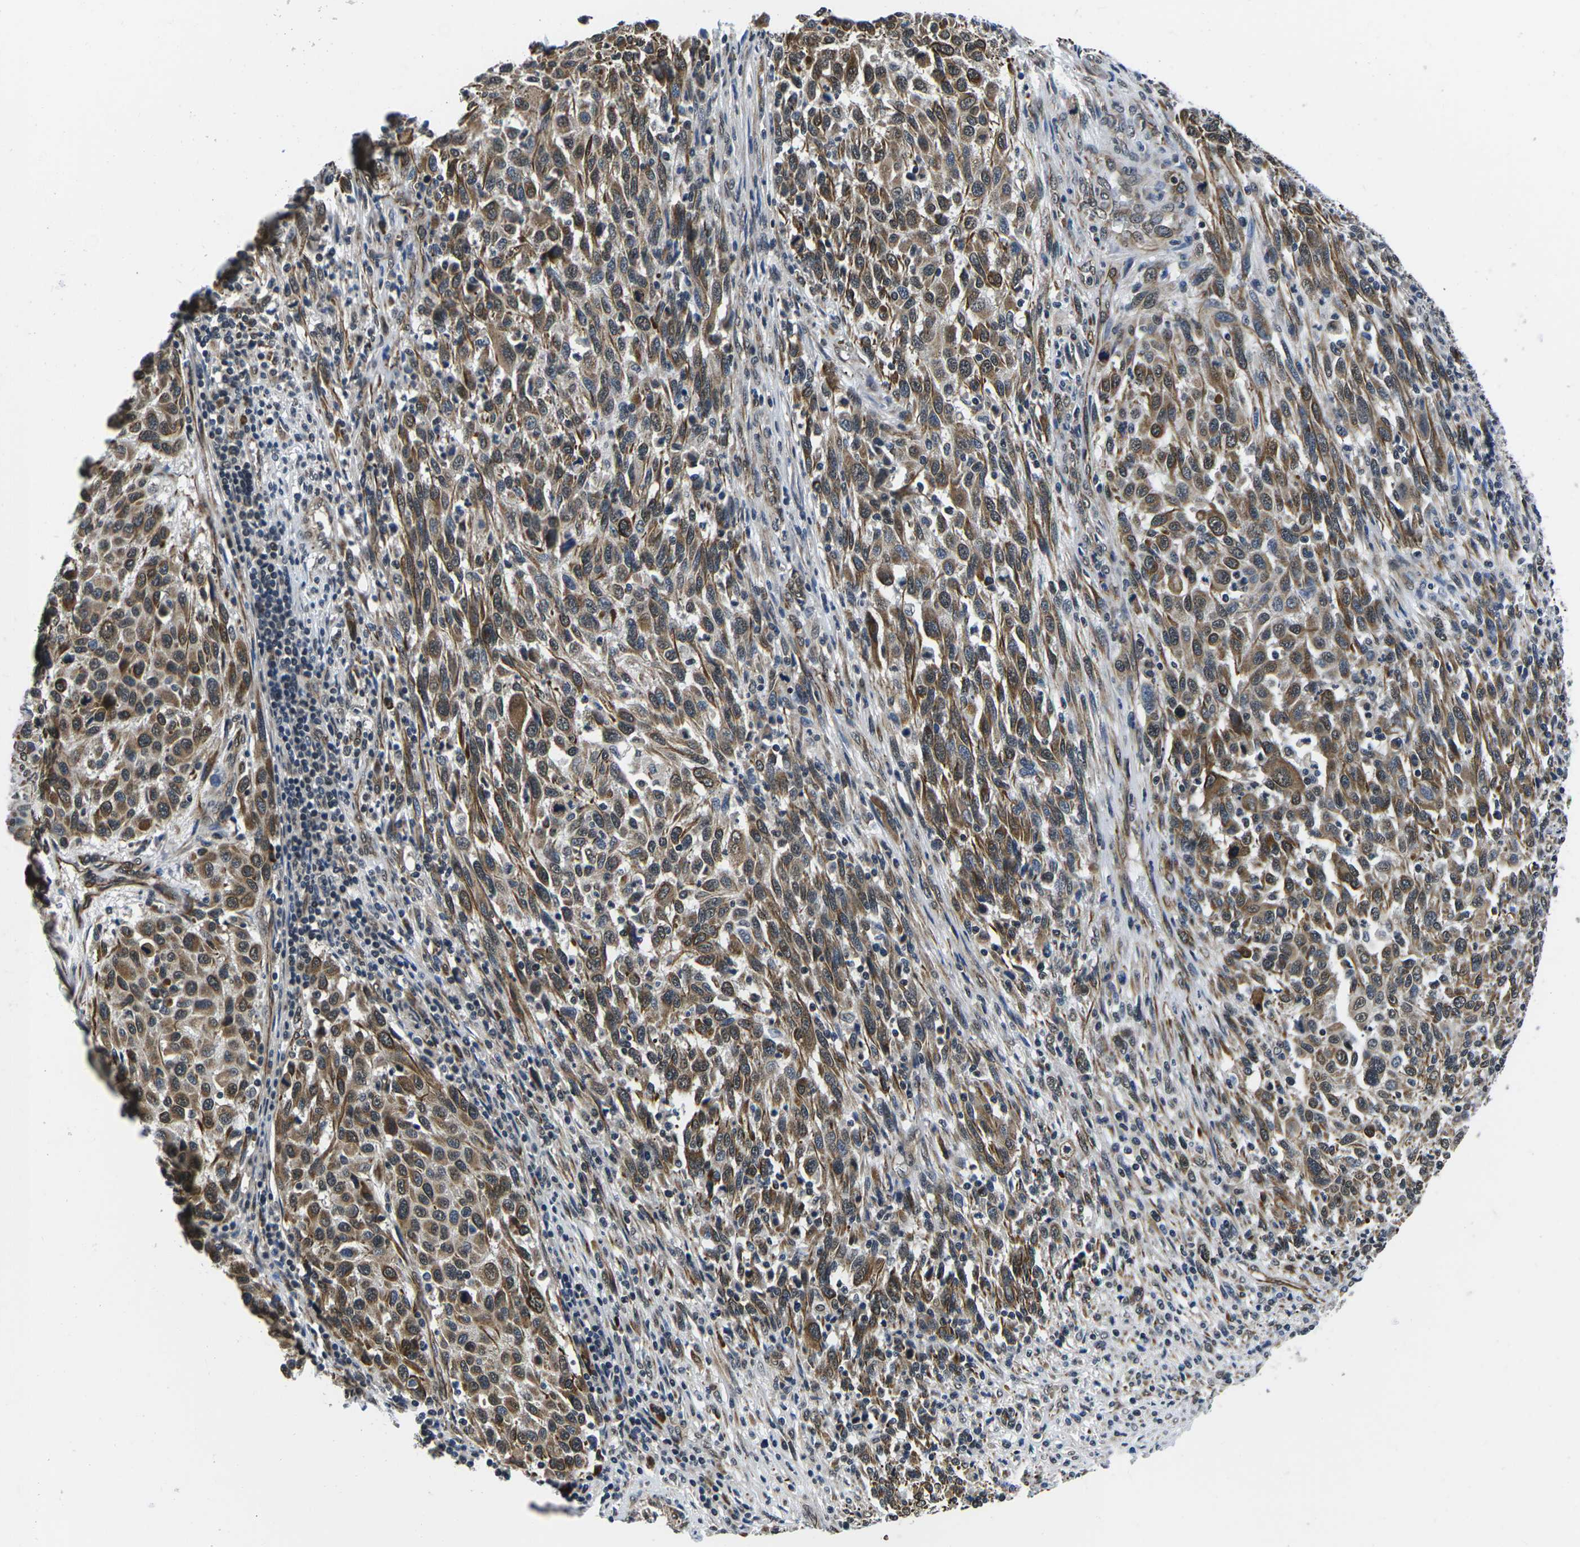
{"staining": {"intensity": "moderate", "quantity": ">75%", "location": "cytoplasmic/membranous,nuclear"}, "tissue": "melanoma", "cell_type": "Tumor cells", "image_type": "cancer", "snomed": [{"axis": "morphology", "description": "Malignant melanoma, Metastatic site"}, {"axis": "topography", "description": "Lymph node"}], "caption": "Protein staining demonstrates moderate cytoplasmic/membranous and nuclear expression in approximately >75% of tumor cells in melanoma.", "gene": "CCNE1", "patient": {"sex": "male", "age": 61}}